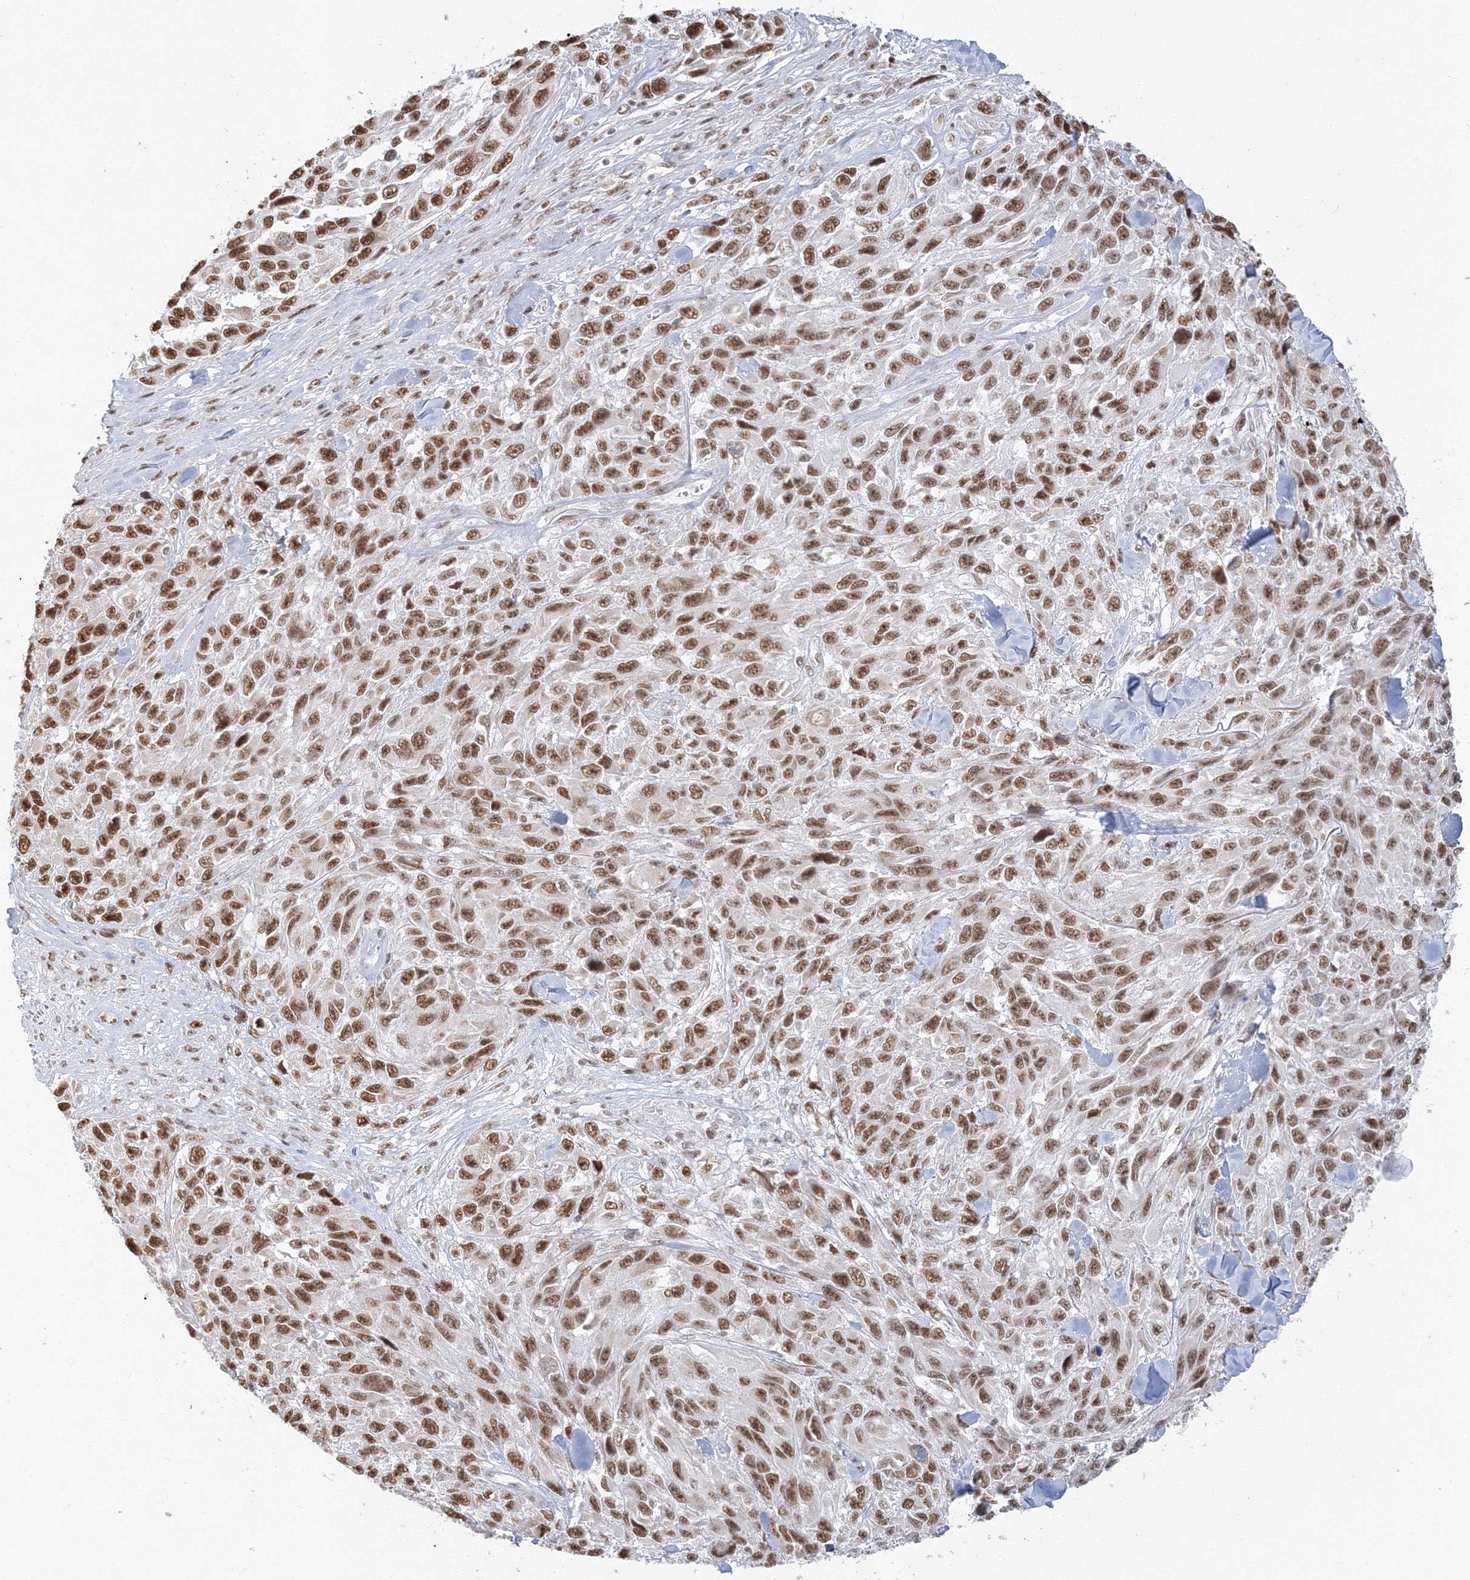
{"staining": {"intensity": "moderate", "quantity": ">75%", "location": "nuclear"}, "tissue": "melanoma", "cell_type": "Tumor cells", "image_type": "cancer", "snomed": [{"axis": "morphology", "description": "Malignant melanoma, NOS"}, {"axis": "topography", "description": "Skin"}], "caption": "IHC staining of melanoma, which exhibits medium levels of moderate nuclear positivity in approximately >75% of tumor cells indicating moderate nuclear protein expression. The staining was performed using DAB (brown) for protein detection and nuclei were counterstained in hematoxylin (blue).", "gene": "PPP4R2", "patient": {"sex": "female", "age": 96}}